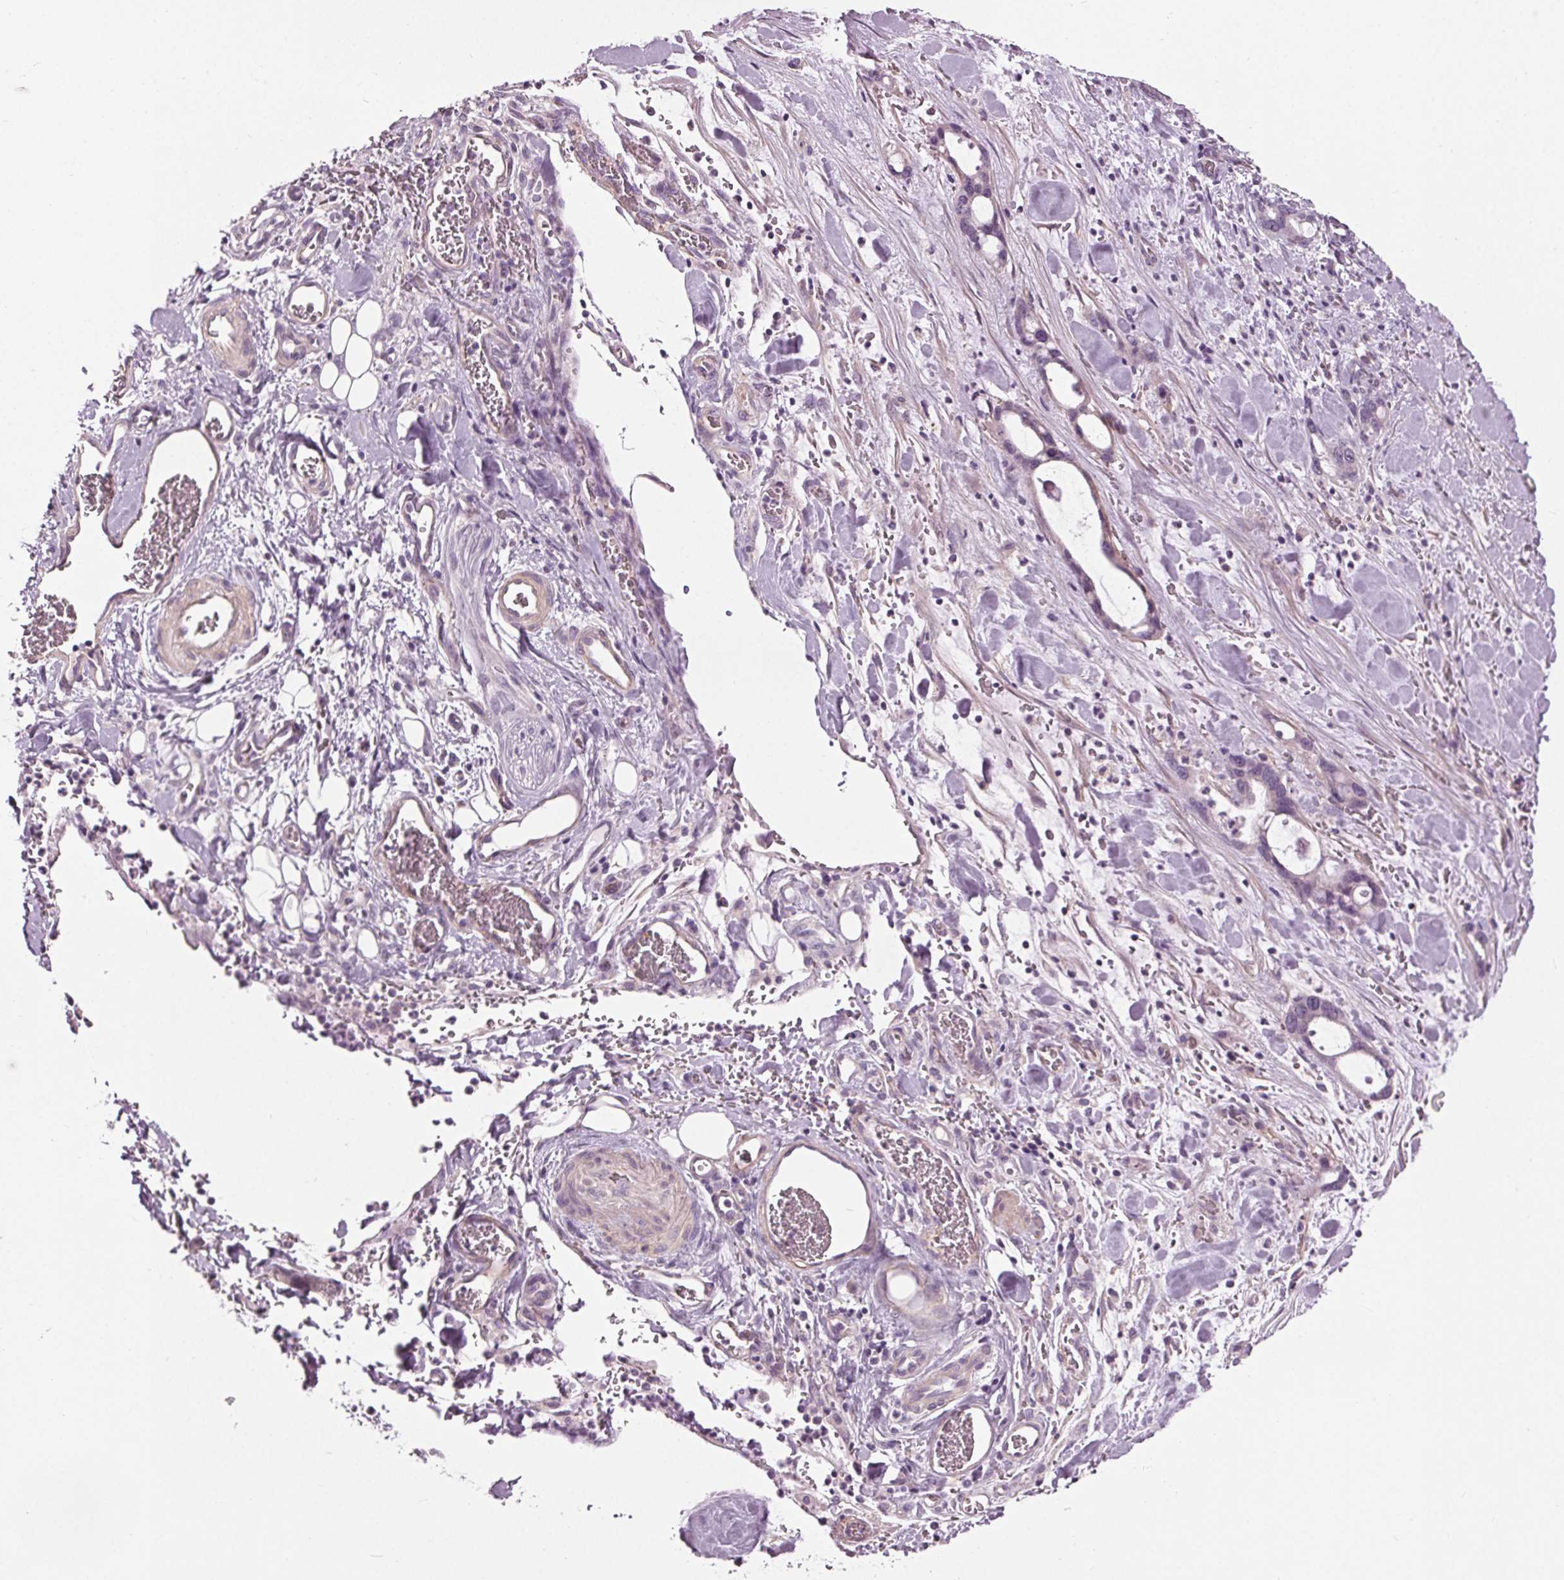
{"staining": {"intensity": "negative", "quantity": "none", "location": "none"}, "tissue": "stomach cancer", "cell_type": "Tumor cells", "image_type": "cancer", "snomed": [{"axis": "morphology", "description": "Normal tissue, NOS"}, {"axis": "morphology", "description": "Adenocarcinoma, NOS"}, {"axis": "topography", "description": "Esophagus"}, {"axis": "topography", "description": "Stomach, upper"}], "caption": "A high-resolution histopathology image shows immunohistochemistry (IHC) staining of stomach adenocarcinoma, which shows no significant positivity in tumor cells.", "gene": "RASA1", "patient": {"sex": "male", "age": 74}}